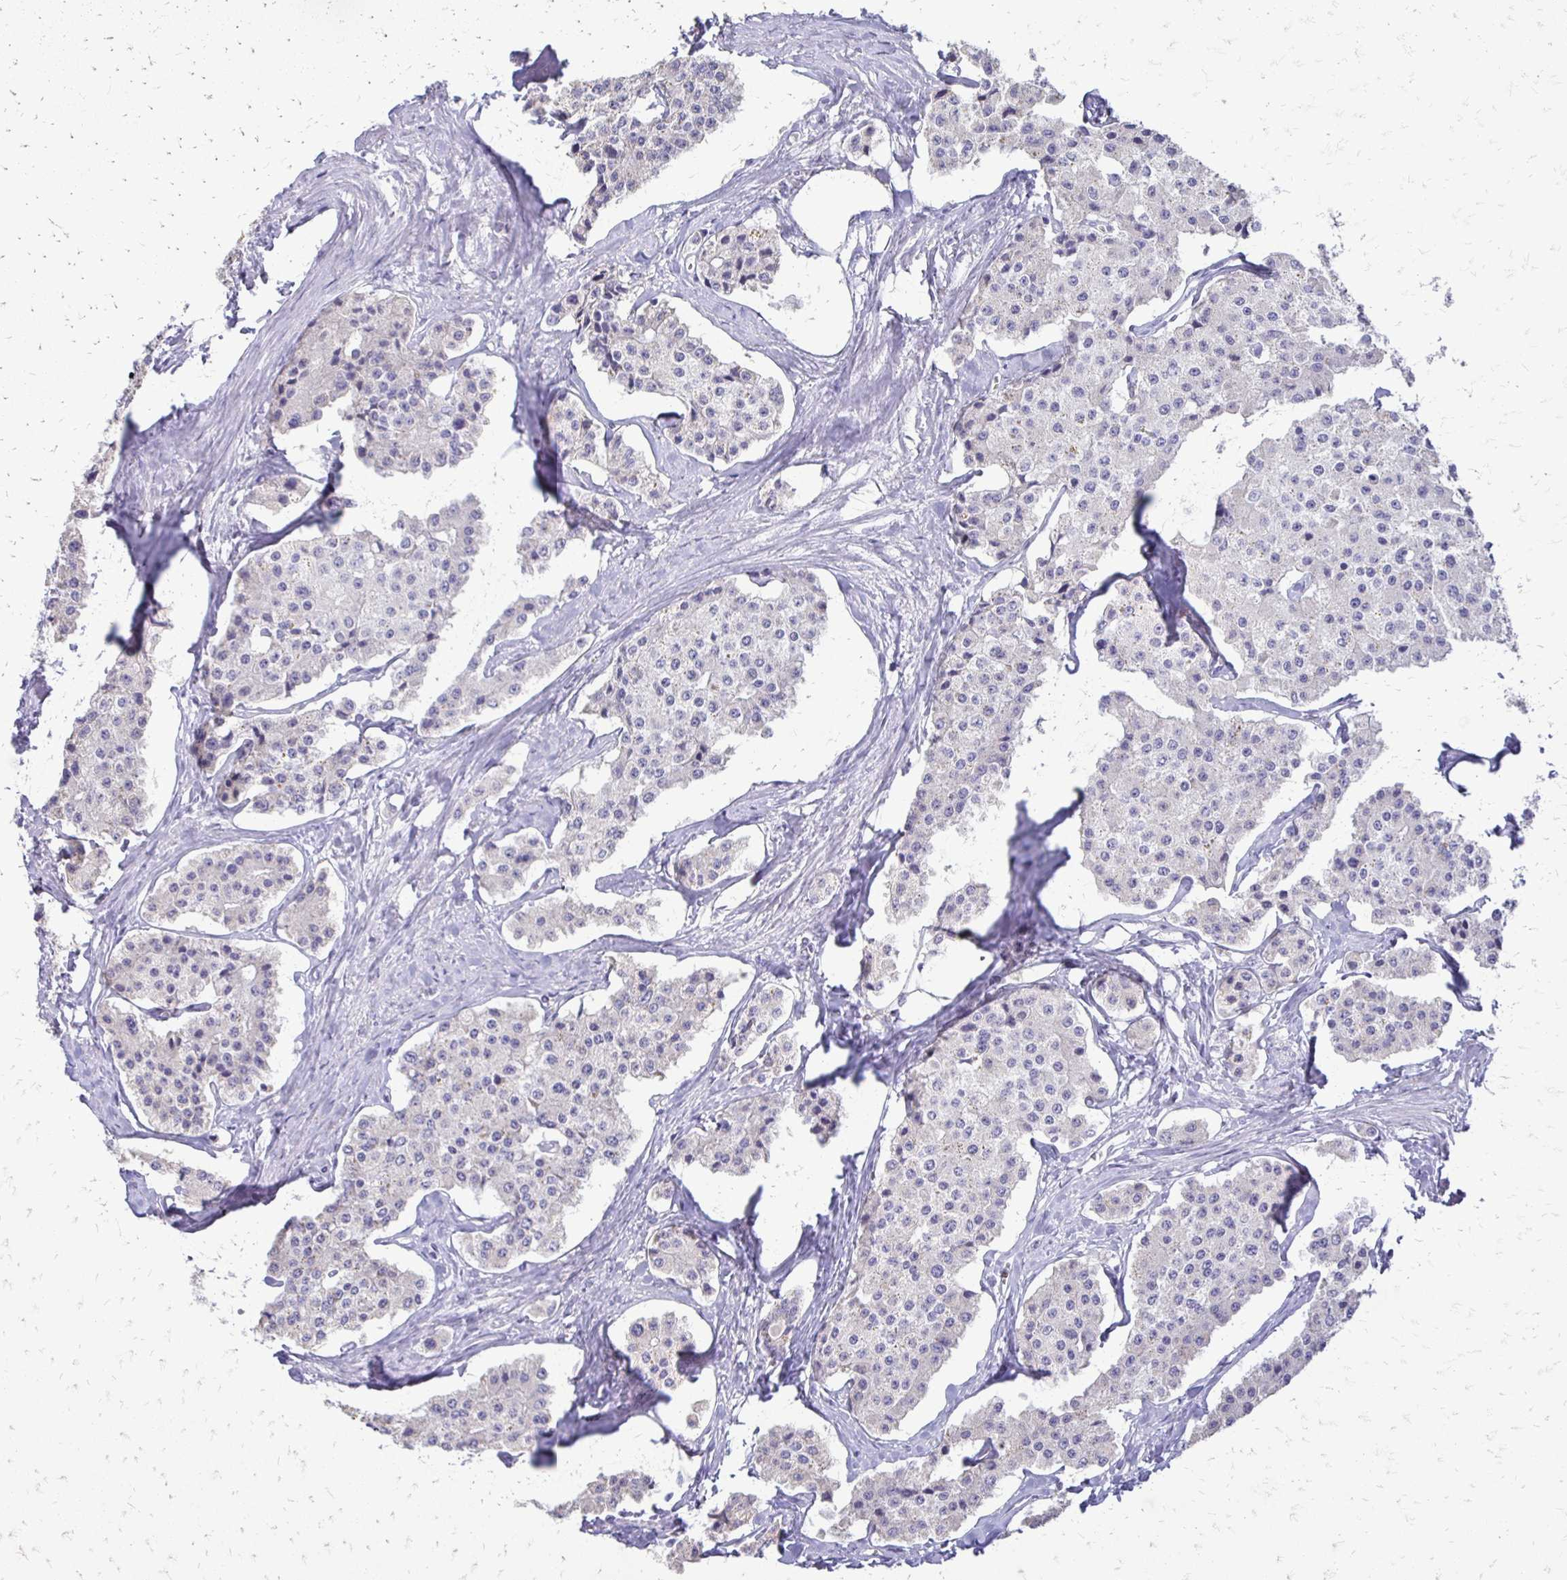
{"staining": {"intensity": "negative", "quantity": "none", "location": "none"}, "tissue": "carcinoid", "cell_type": "Tumor cells", "image_type": "cancer", "snomed": [{"axis": "morphology", "description": "Carcinoid, malignant, NOS"}, {"axis": "topography", "description": "Small intestine"}], "caption": "This image is of carcinoid stained with immunohistochemistry (IHC) to label a protein in brown with the nuclei are counter-stained blue. There is no staining in tumor cells.", "gene": "ALPG", "patient": {"sex": "female", "age": 65}}